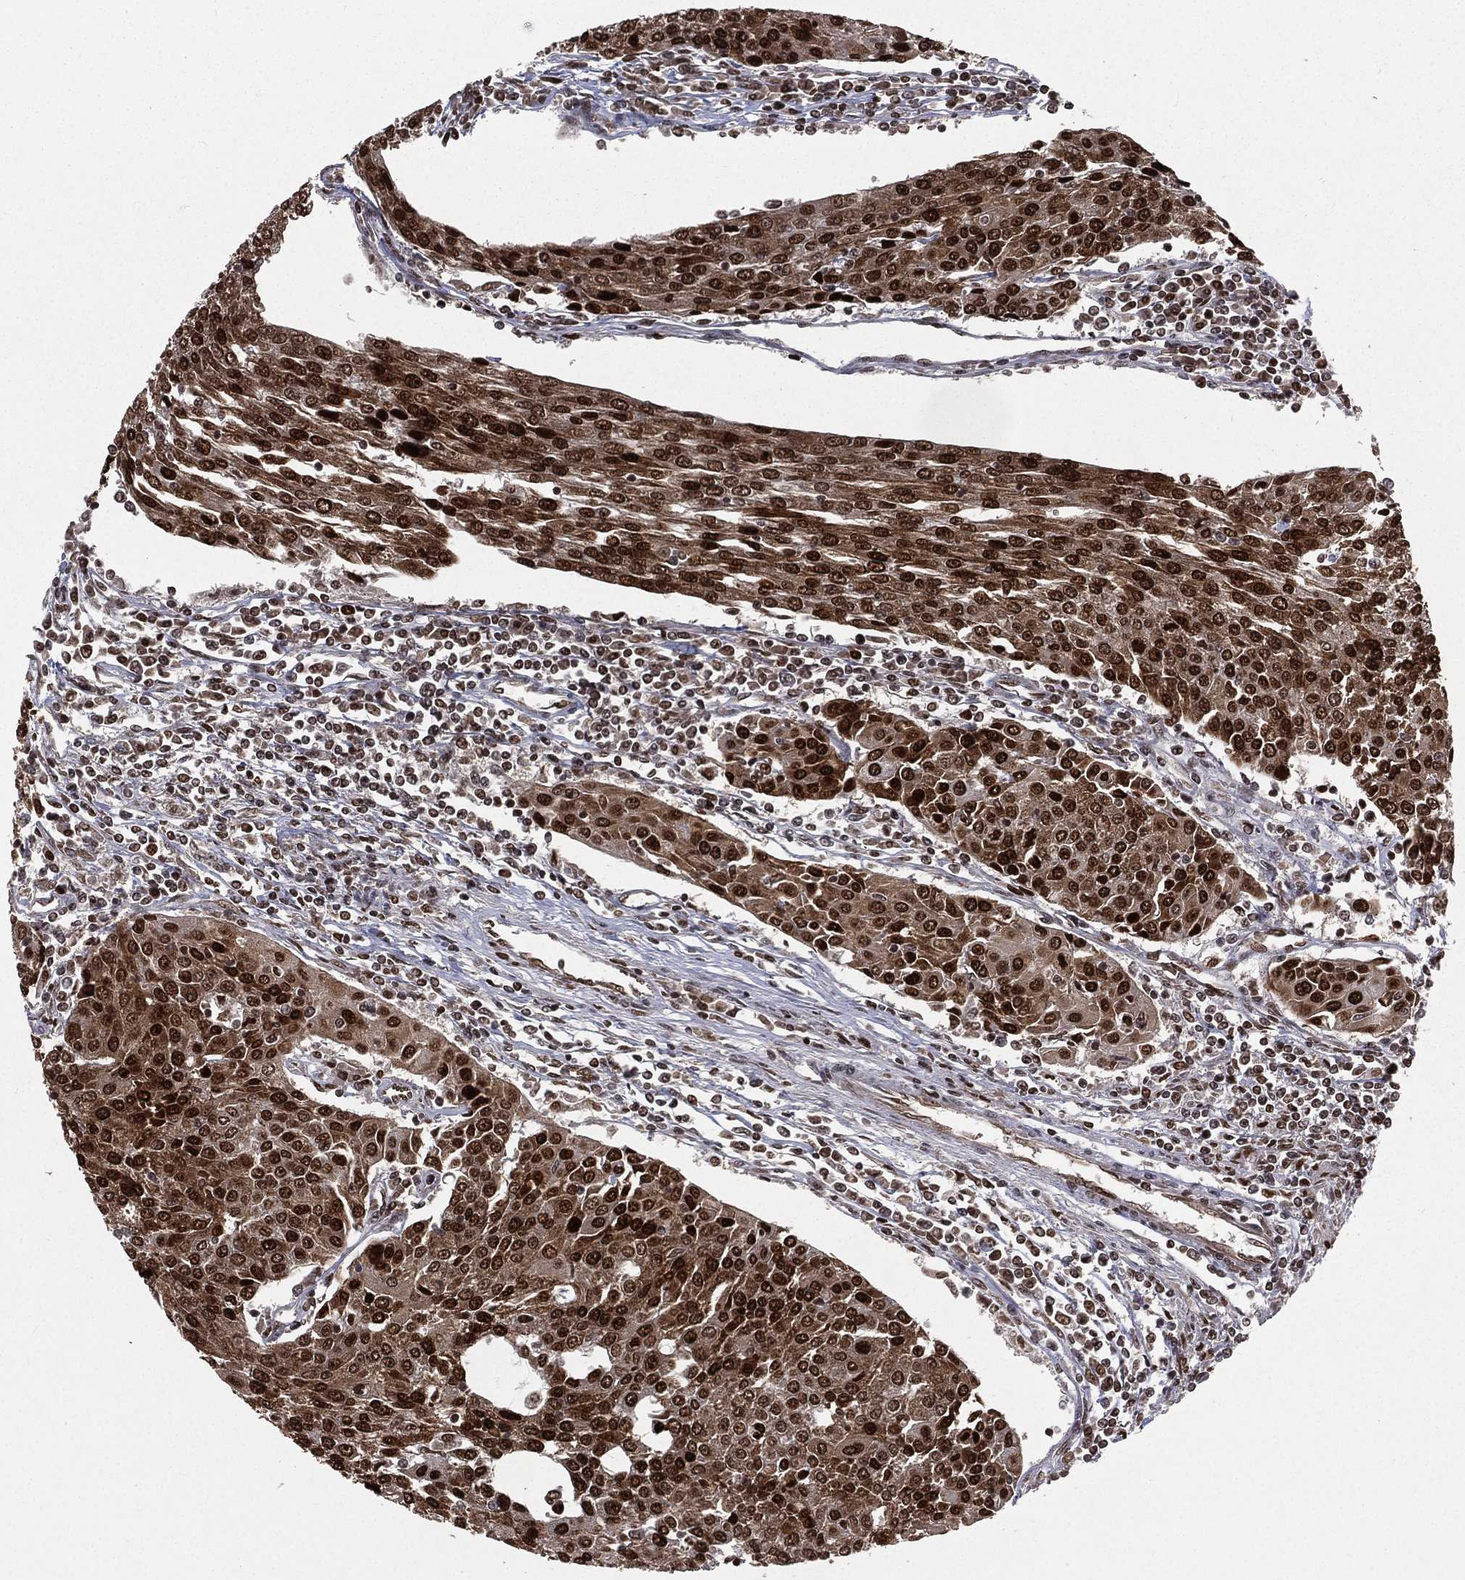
{"staining": {"intensity": "strong", "quantity": ">75%", "location": "cytoplasmic/membranous,nuclear"}, "tissue": "urothelial cancer", "cell_type": "Tumor cells", "image_type": "cancer", "snomed": [{"axis": "morphology", "description": "Urothelial carcinoma, High grade"}, {"axis": "topography", "description": "Urinary bladder"}], "caption": "This histopathology image exhibits immunohistochemistry (IHC) staining of urothelial carcinoma (high-grade), with high strong cytoplasmic/membranous and nuclear expression in about >75% of tumor cells.", "gene": "POLB", "patient": {"sex": "female", "age": 85}}